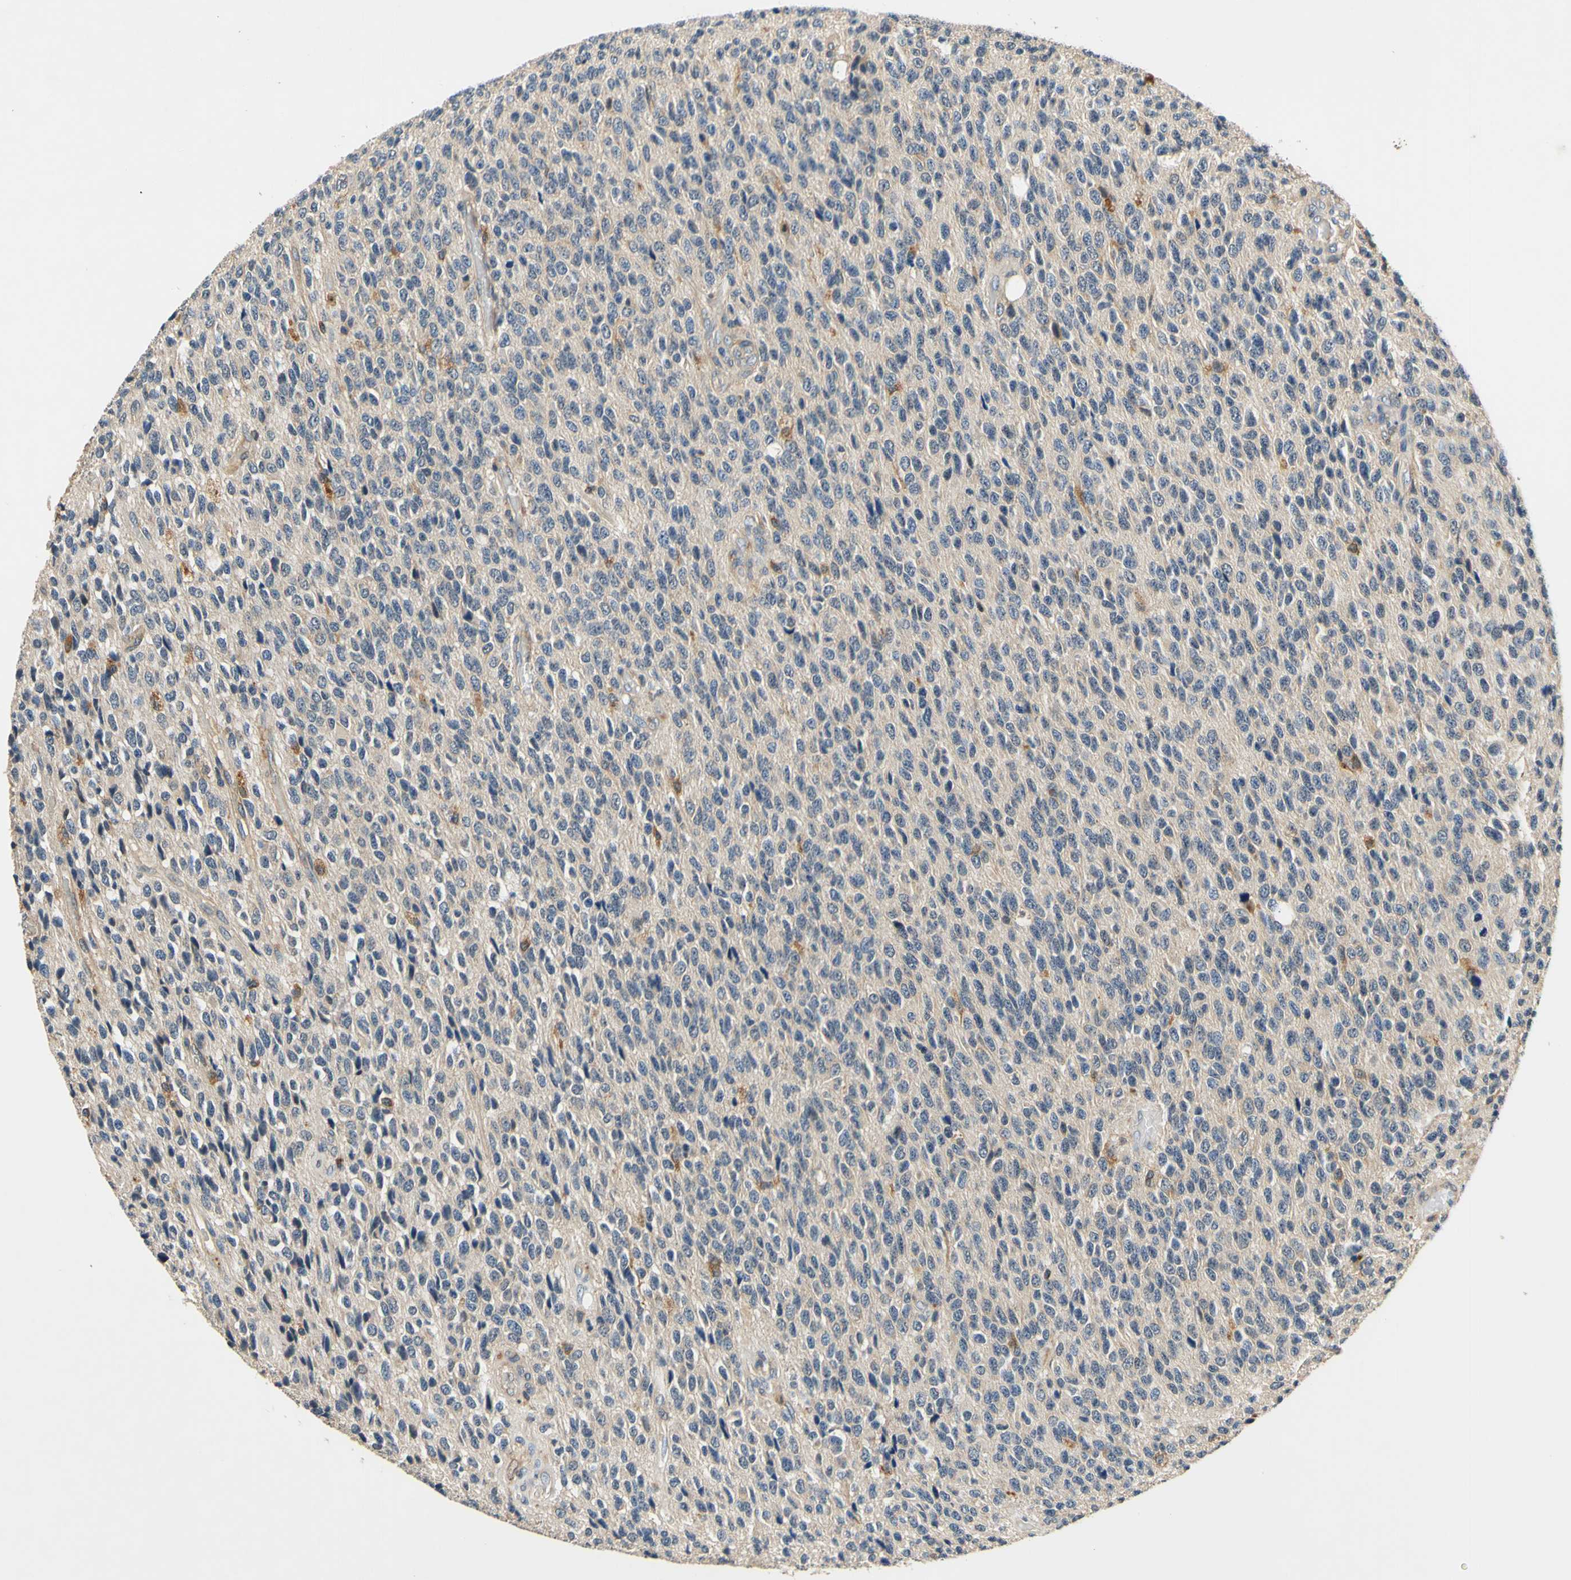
{"staining": {"intensity": "weak", "quantity": ">75%", "location": "cytoplasmic/membranous"}, "tissue": "glioma", "cell_type": "Tumor cells", "image_type": "cancer", "snomed": [{"axis": "morphology", "description": "Glioma, malignant, High grade"}, {"axis": "topography", "description": "pancreas cauda"}], "caption": "Protein expression analysis of human glioma reveals weak cytoplasmic/membranous staining in about >75% of tumor cells.", "gene": "PLA2G4A", "patient": {"sex": "male", "age": 60}}